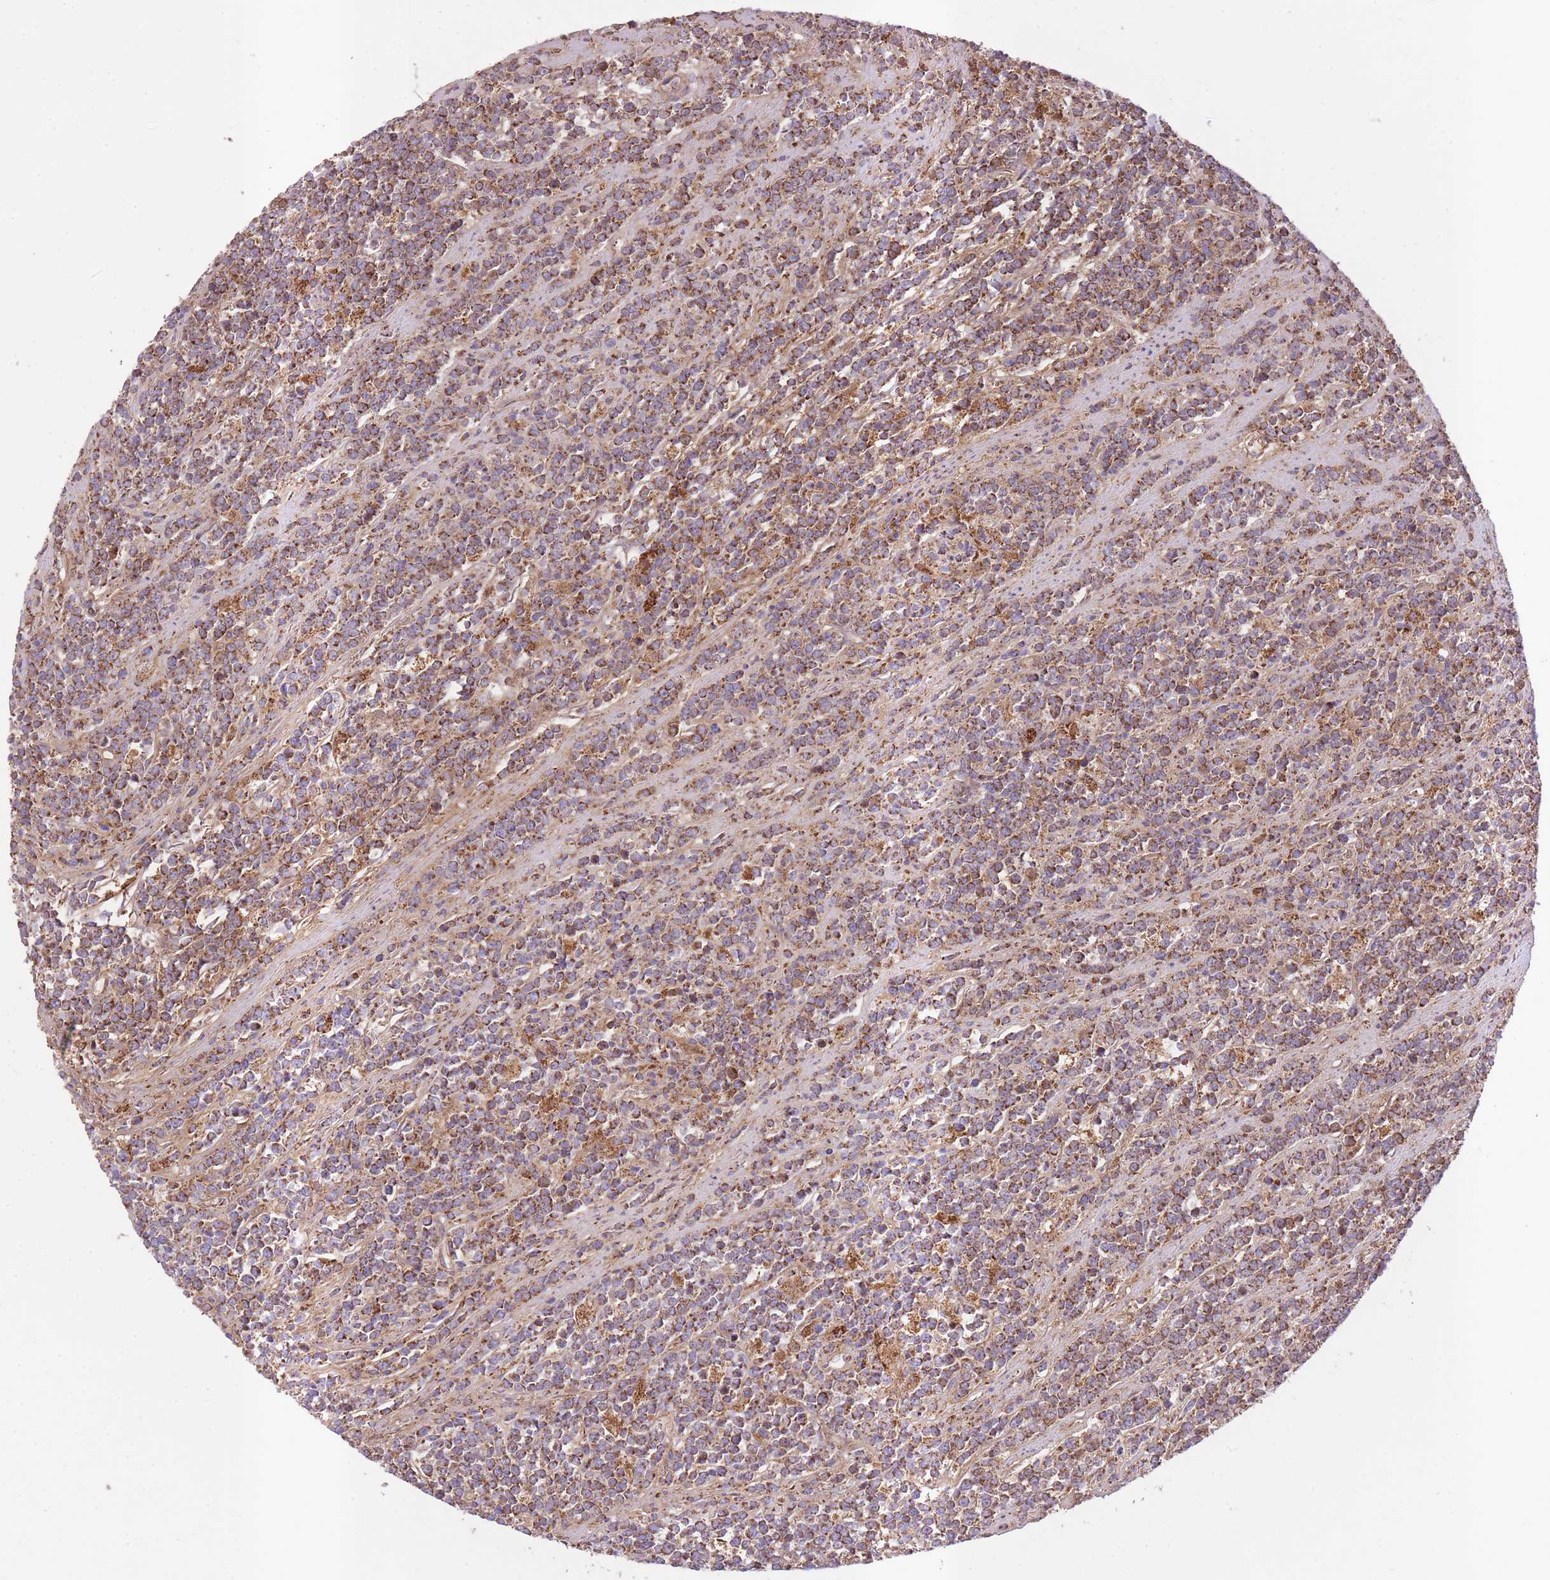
{"staining": {"intensity": "moderate", "quantity": ">75%", "location": "cytoplasmic/membranous"}, "tissue": "lymphoma", "cell_type": "Tumor cells", "image_type": "cancer", "snomed": [{"axis": "morphology", "description": "Malignant lymphoma, non-Hodgkin's type, High grade"}, {"axis": "topography", "description": "Small intestine"}, {"axis": "topography", "description": "Colon"}], "caption": "Immunohistochemical staining of malignant lymphoma, non-Hodgkin's type (high-grade) reveals moderate cytoplasmic/membranous protein positivity in approximately >75% of tumor cells.", "gene": "ST3GAL3", "patient": {"sex": "male", "age": 8}}